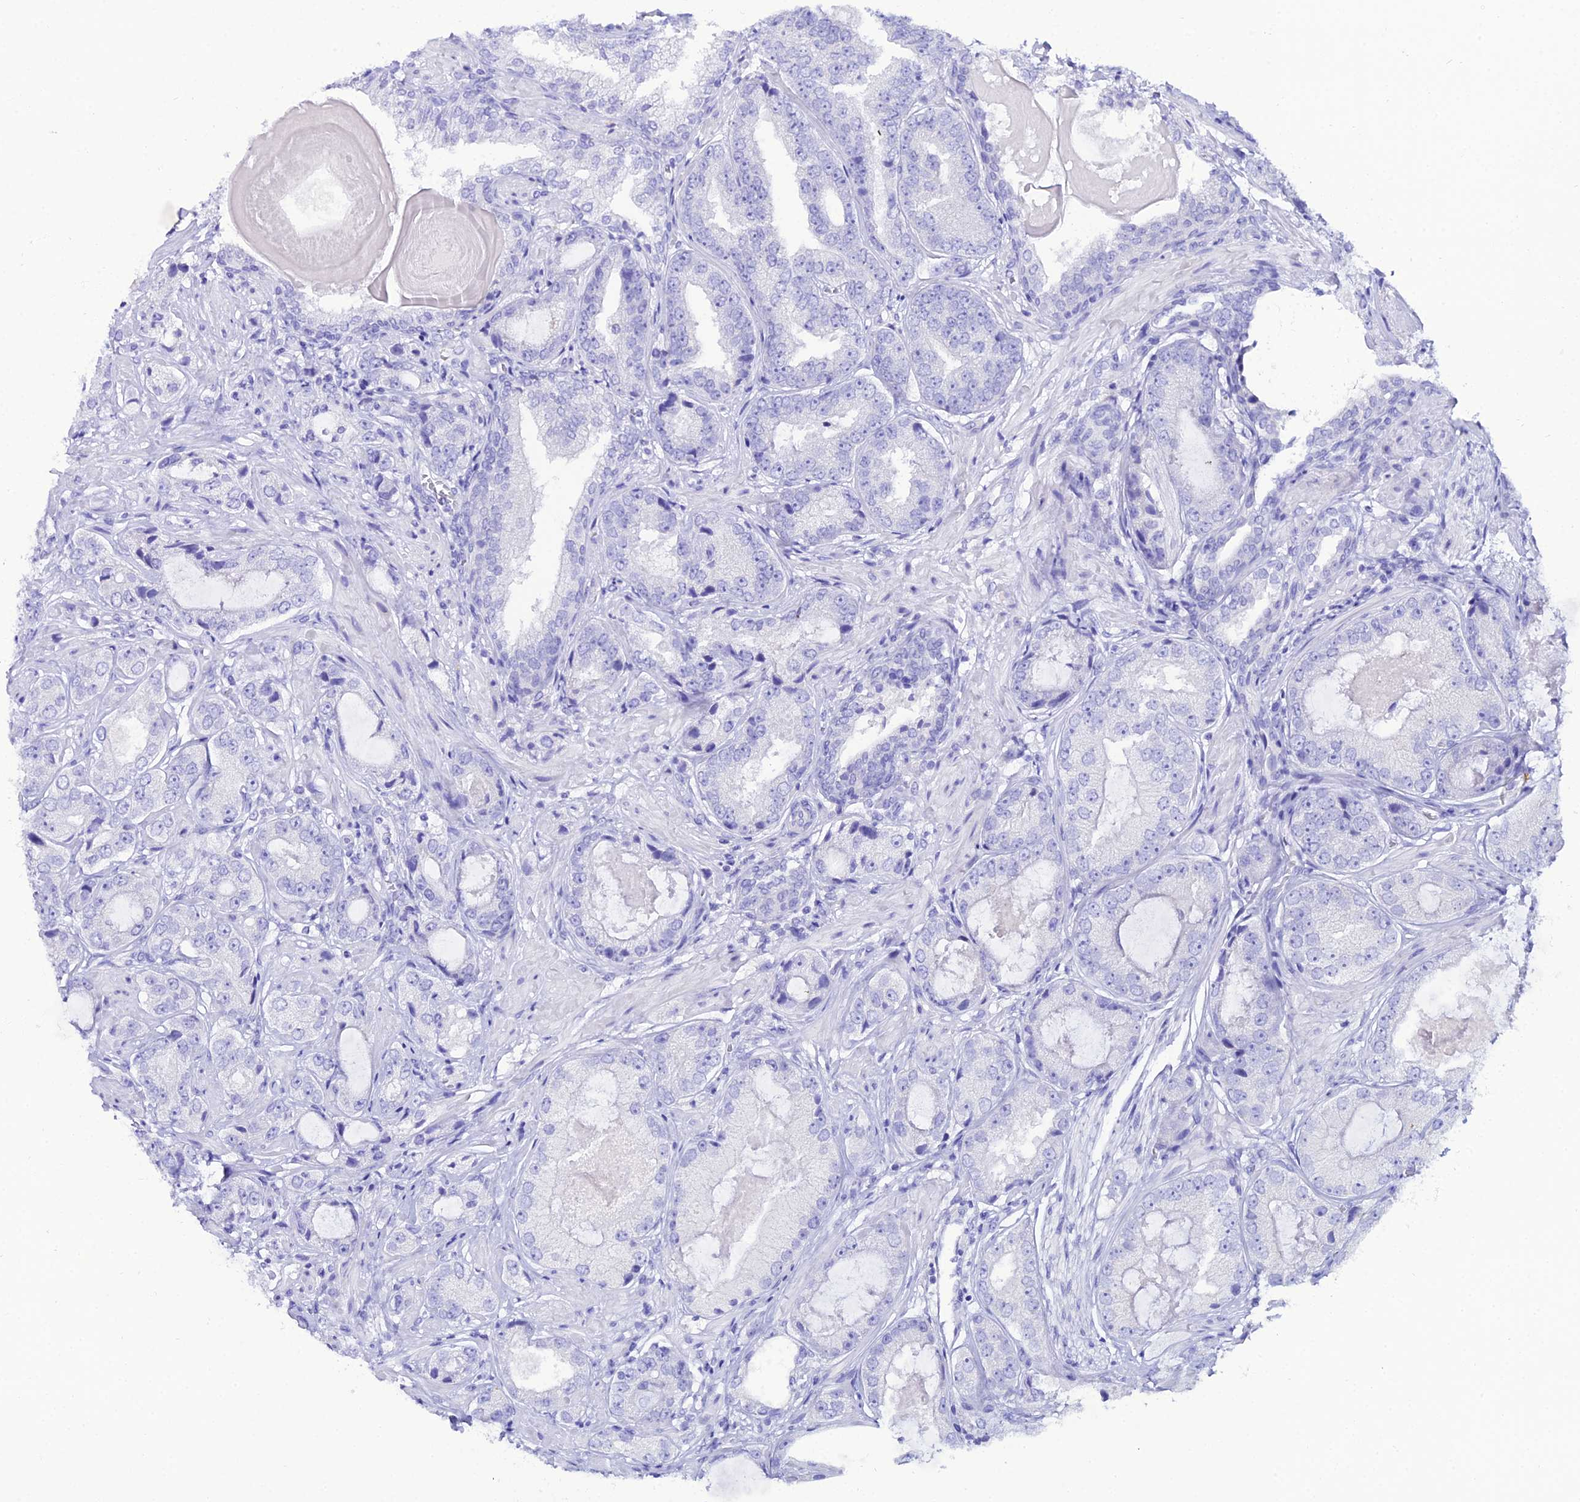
{"staining": {"intensity": "negative", "quantity": "none", "location": "none"}, "tissue": "prostate cancer", "cell_type": "Tumor cells", "image_type": "cancer", "snomed": [{"axis": "morphology", "description": "Adenocarcinoma, High grade"}, {"axis": "topography", "description": "Prostate"}], "caption": "High power microscopy image of an IHC histopathology image of adenocarcinoma (high-grade) (prostate), revealing no significant expression in tumor cells.", "gene": "OR4D5", "patient": {"sex": "male", "age": 59}}